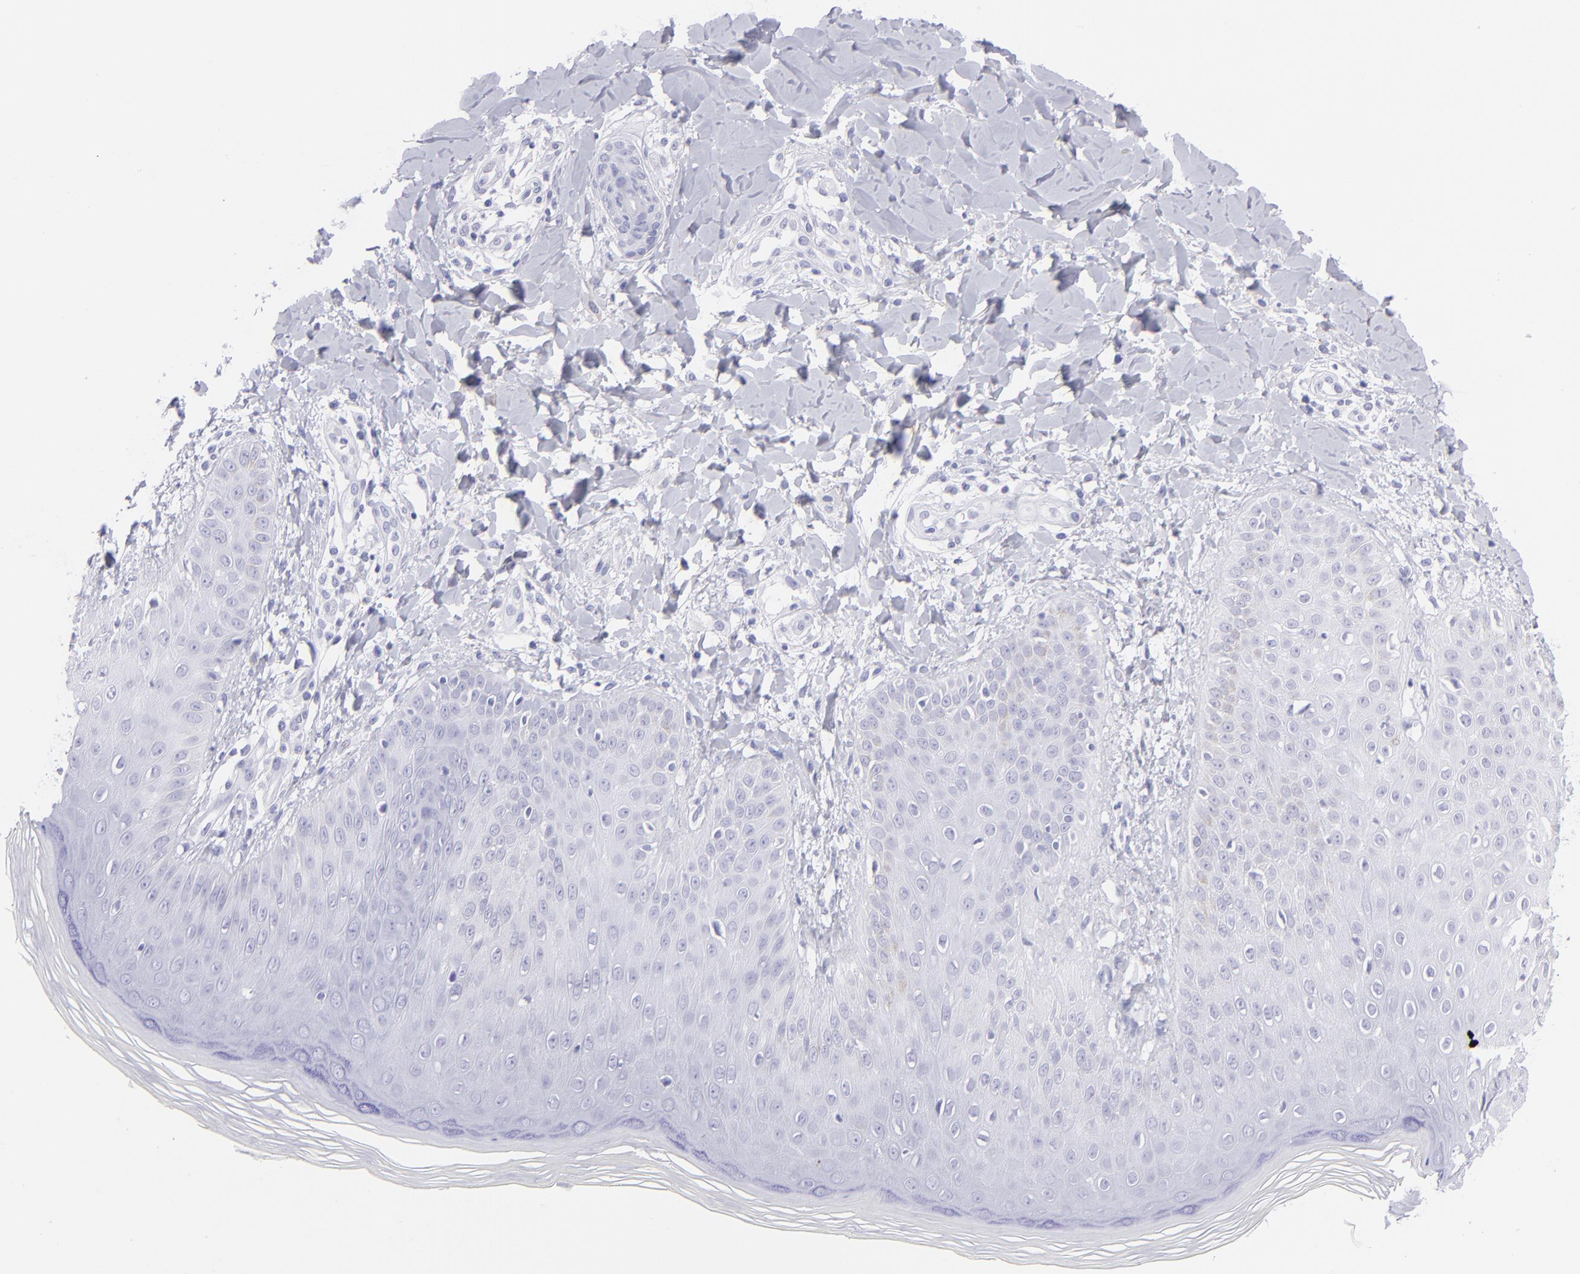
{"staining": {"intensity": "negative", "quantity": "none", "location": "none"}, "tissue": "skin", "cell_type": "Epidermal cells", "image_type": "normal", "snomed": [{"axis": "morphology", "description": "Normal tissue, NOS"}, {"axis": "morphology", "description": "Inflammation, NOS"}, {"axis": "topography", "description": "Soft tissue"}, {"axis": "topography", "description": "Anal"}], "caption": "An IHC photomicrograph of normal skin is shown. There is no staining in epidermal cells of skin.", "gene": "PIP", "patient": {"sex": "female", "age": 15}}